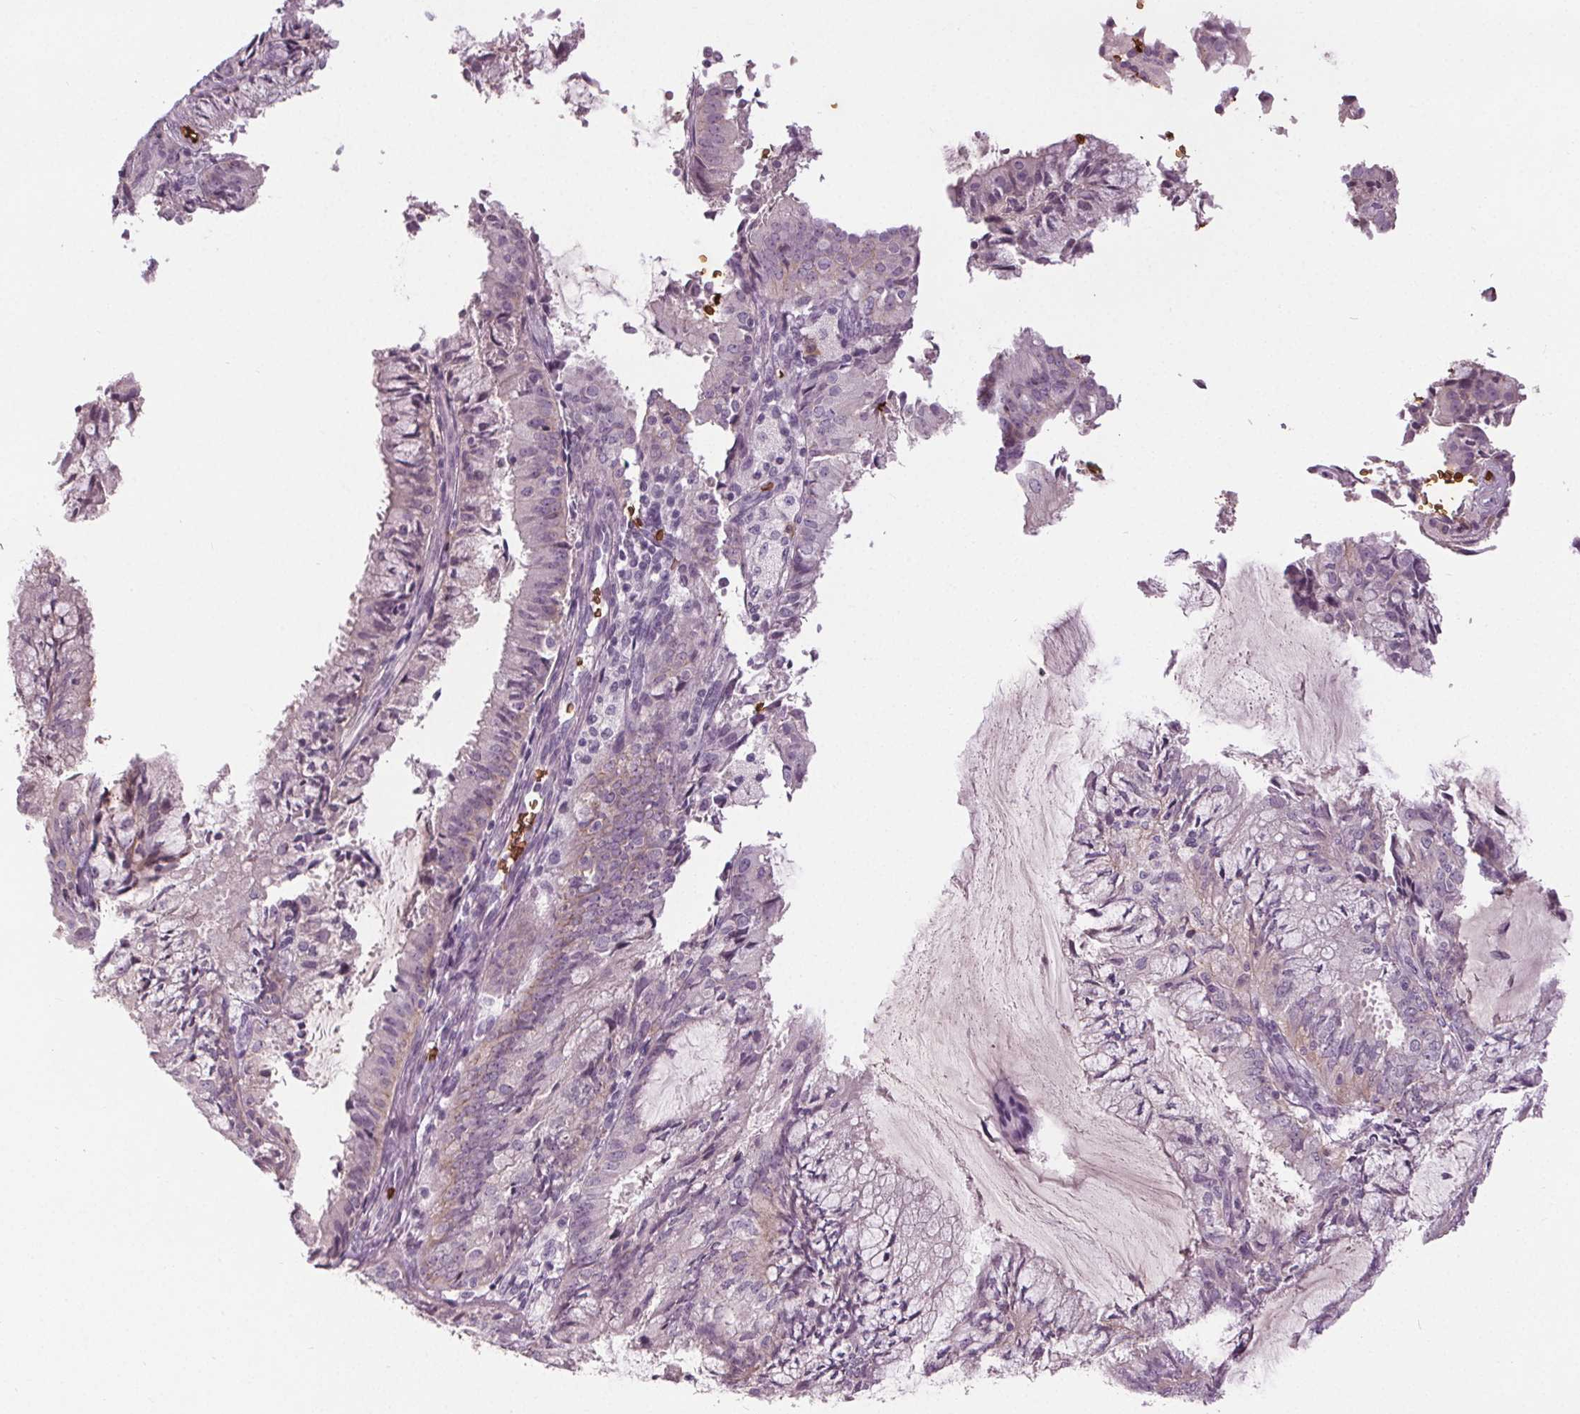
{"staining": {"intensity": "negative", "quantity": "none", "location": "none"}, "tissue": "endometrial cancer", "cell_type": "Tumor cells", "image_type": "cancer", "snomed": [{"axis": "morphology", "description": "Adenocarcinoma, NOS"}, {"axis": "topography", "description": "Endometrium"}], "caption": "The histopathology image exhibits no significant positivity in tumor cells of endometrial cancer (adenocarcinoma).", "gene": "SLC4A1", "patient": {"sex": "female", "age": 57}}